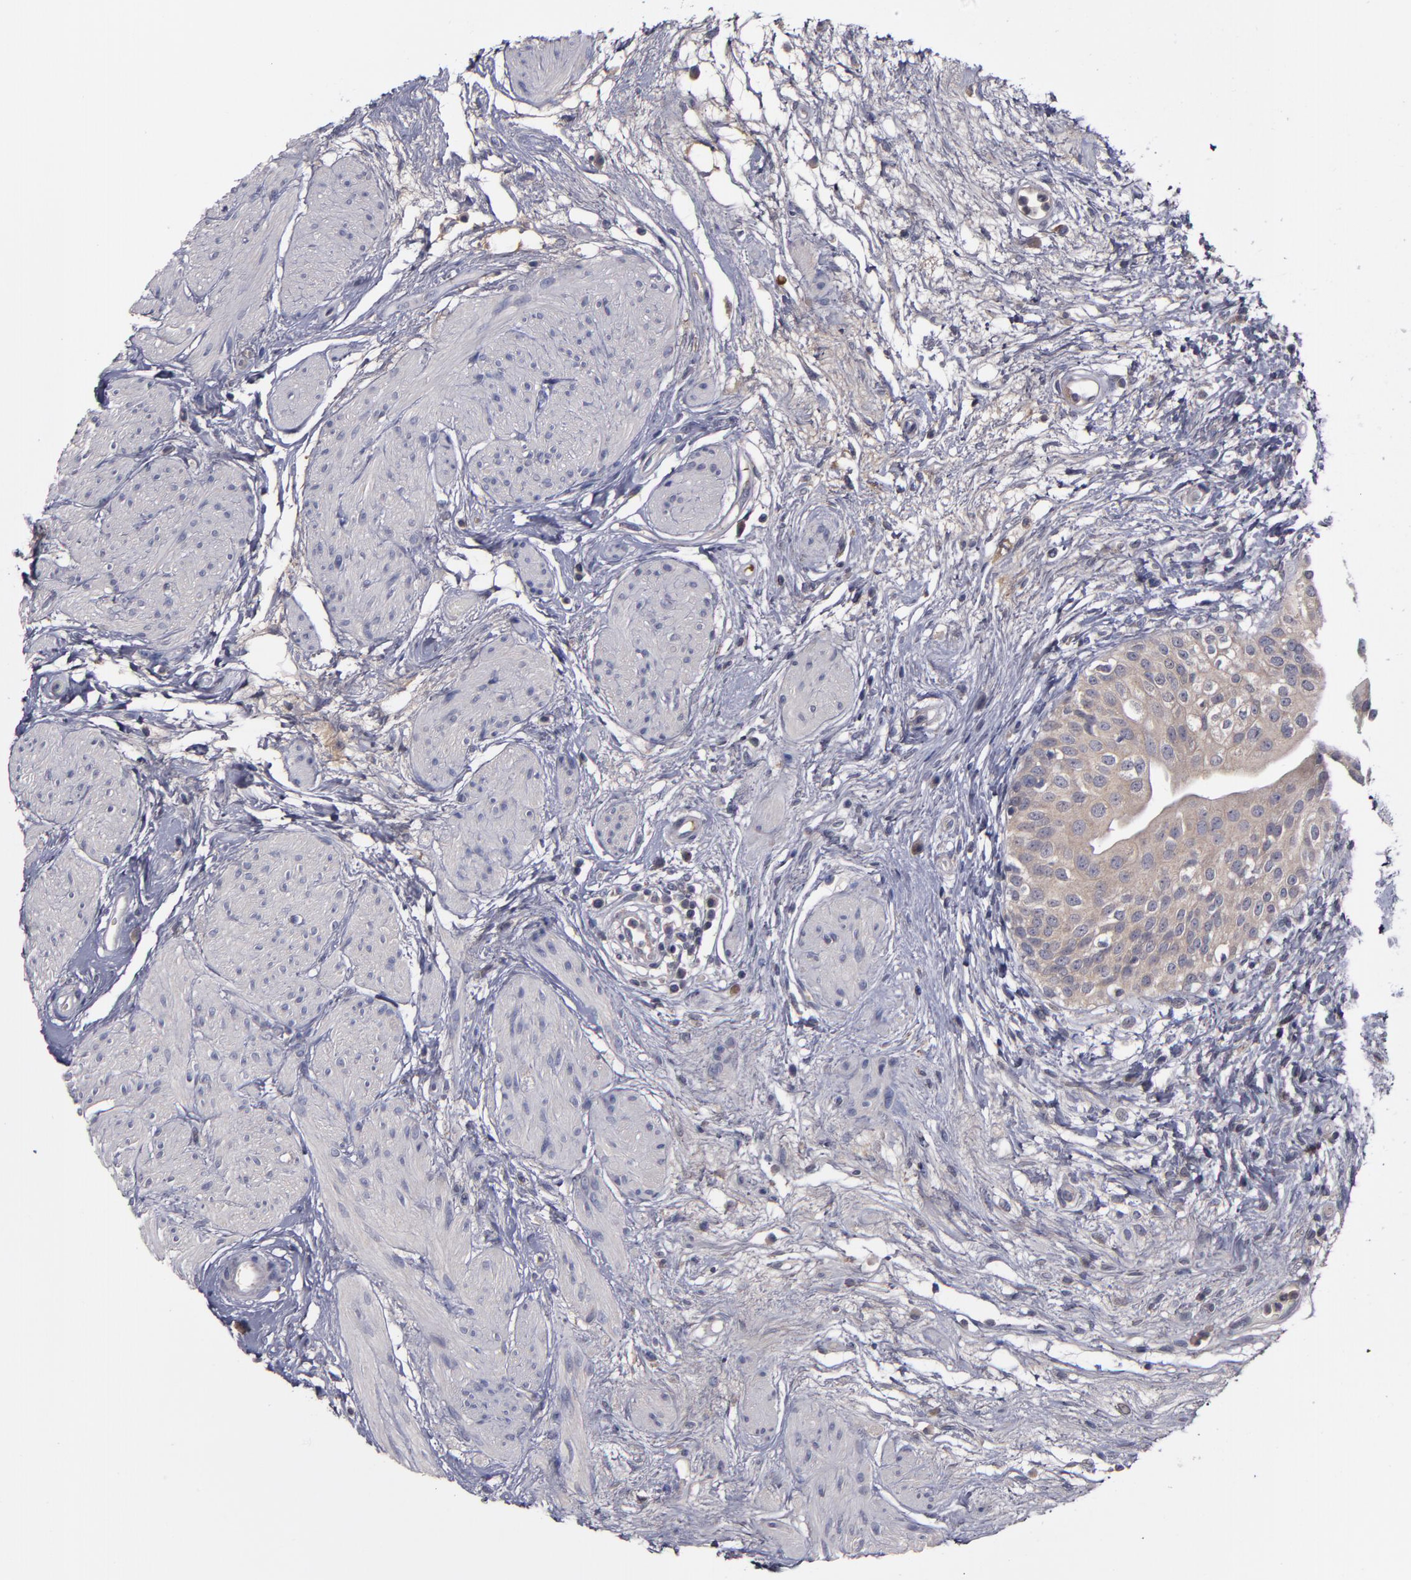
{"staining": {"intensity": "moderate", "quantity": ">75%", "location": "cytoplasmic/membranous"}, "tissue": "urinary bladder", "cell_type": "Urothelial cells", "image_type": "normal", "snomed": [{"axis": "morphology", "description": "Normal tissue, NOS"}, {"axis": "topography", "description": "Urinary bladder"}], "caption": "Normal urinary bladder exhibits moderate cytoplasmic/membranous staining in approximately >75% of urothelial cells (Stains: DAB (3,3'-diaminobenzidine) in brown, nuclei in blue, Microscopy: brightfield microscopy at high magnification)..", "gene": "MMP11", "patient": {"sex": "female", "age": 55}}